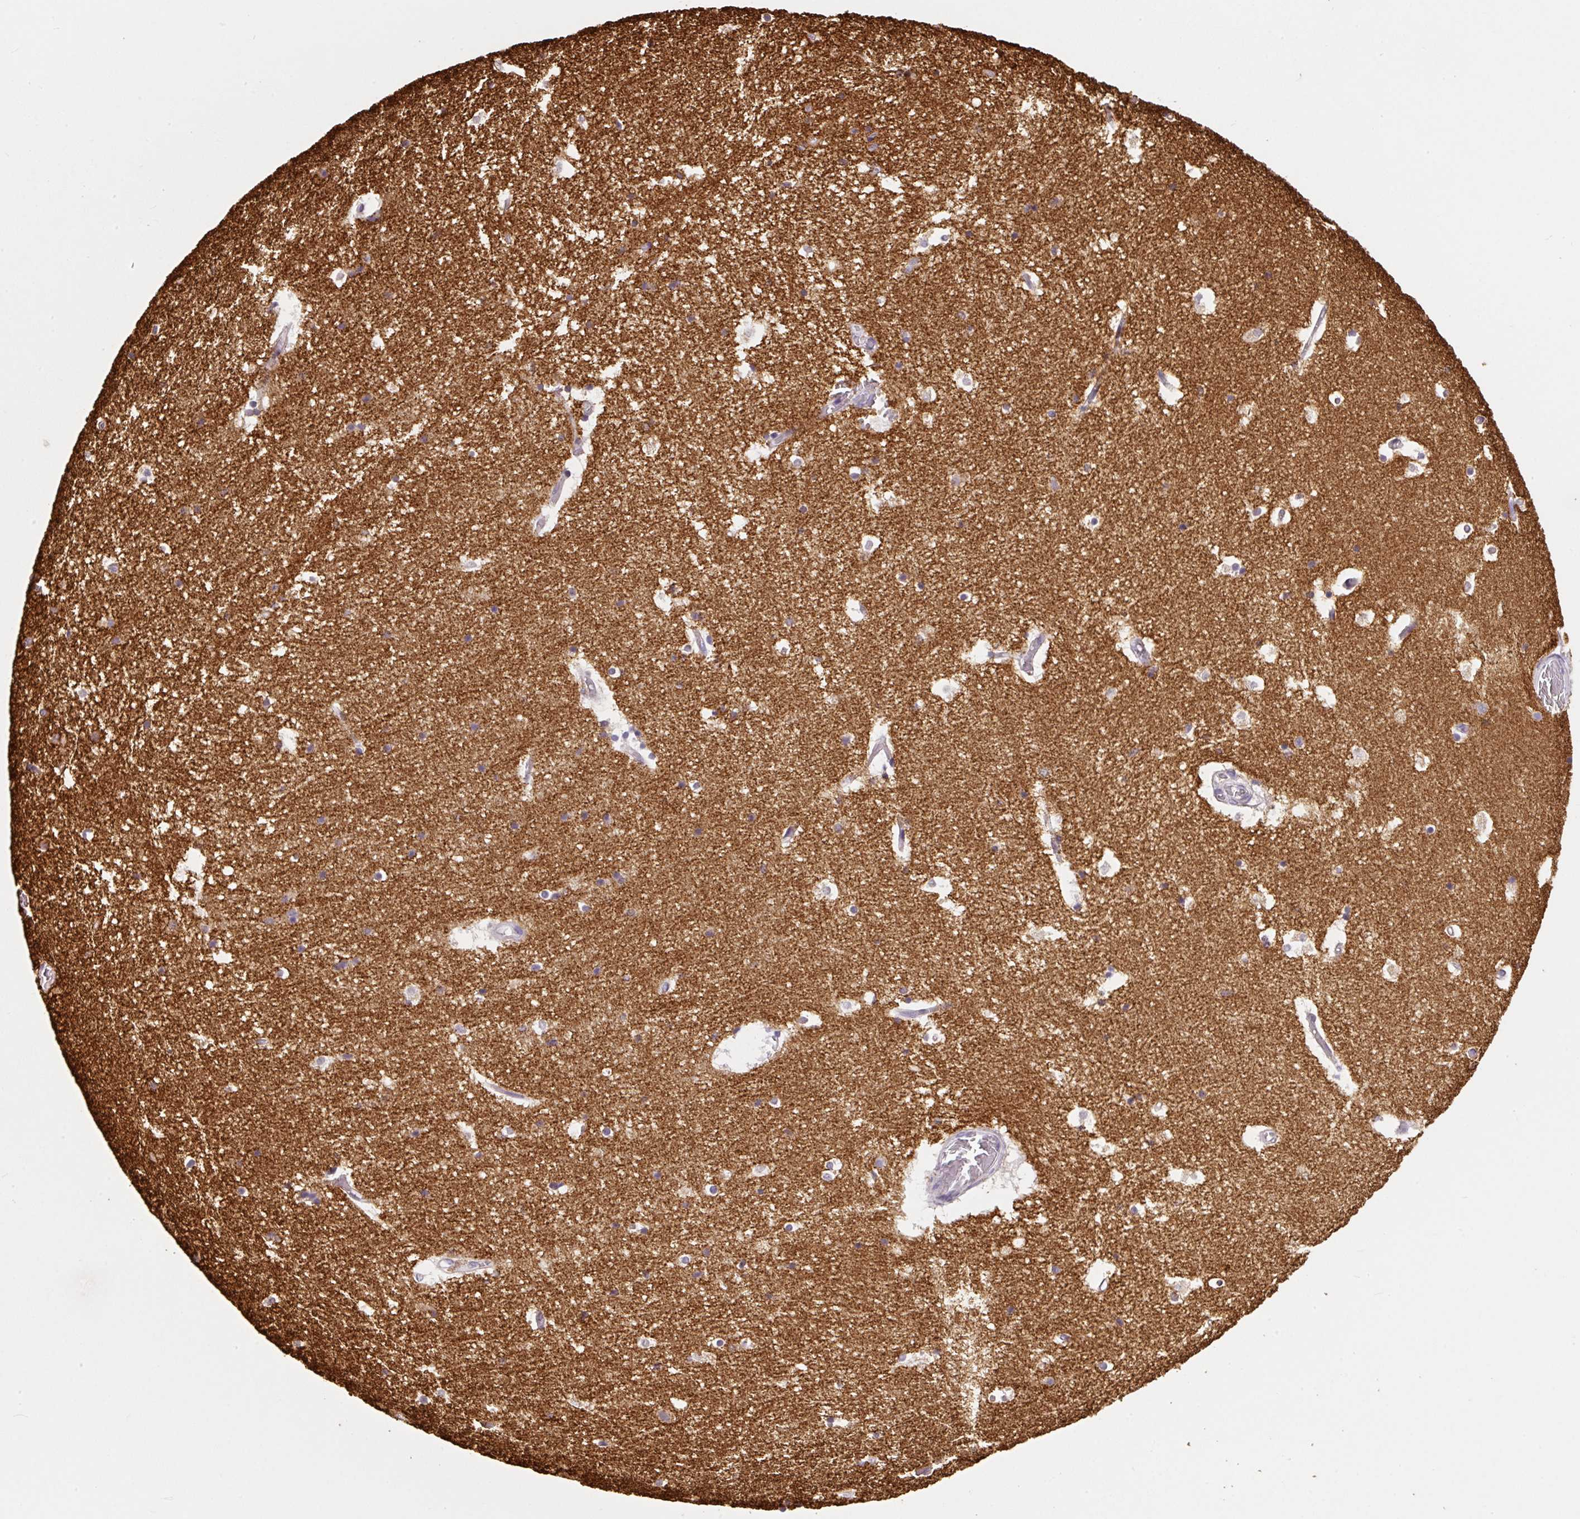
{"staining": {"intensity": "negative", "quantity": "none", "location": "none"}, "tissue": "hippocampus", "cell_type": "Glial cells", "image_type": "normal", "snomed": [{"axis": "morphology", "description": "Normal tissue, NOS"}, {"axis": "topography", "description": "Hippocampus"}], "caption": "A histopathology image of human hippocampus is negative for staining in glial cells.", "gene": "SYP", "patient": {"sex": "female", "age": 52}}